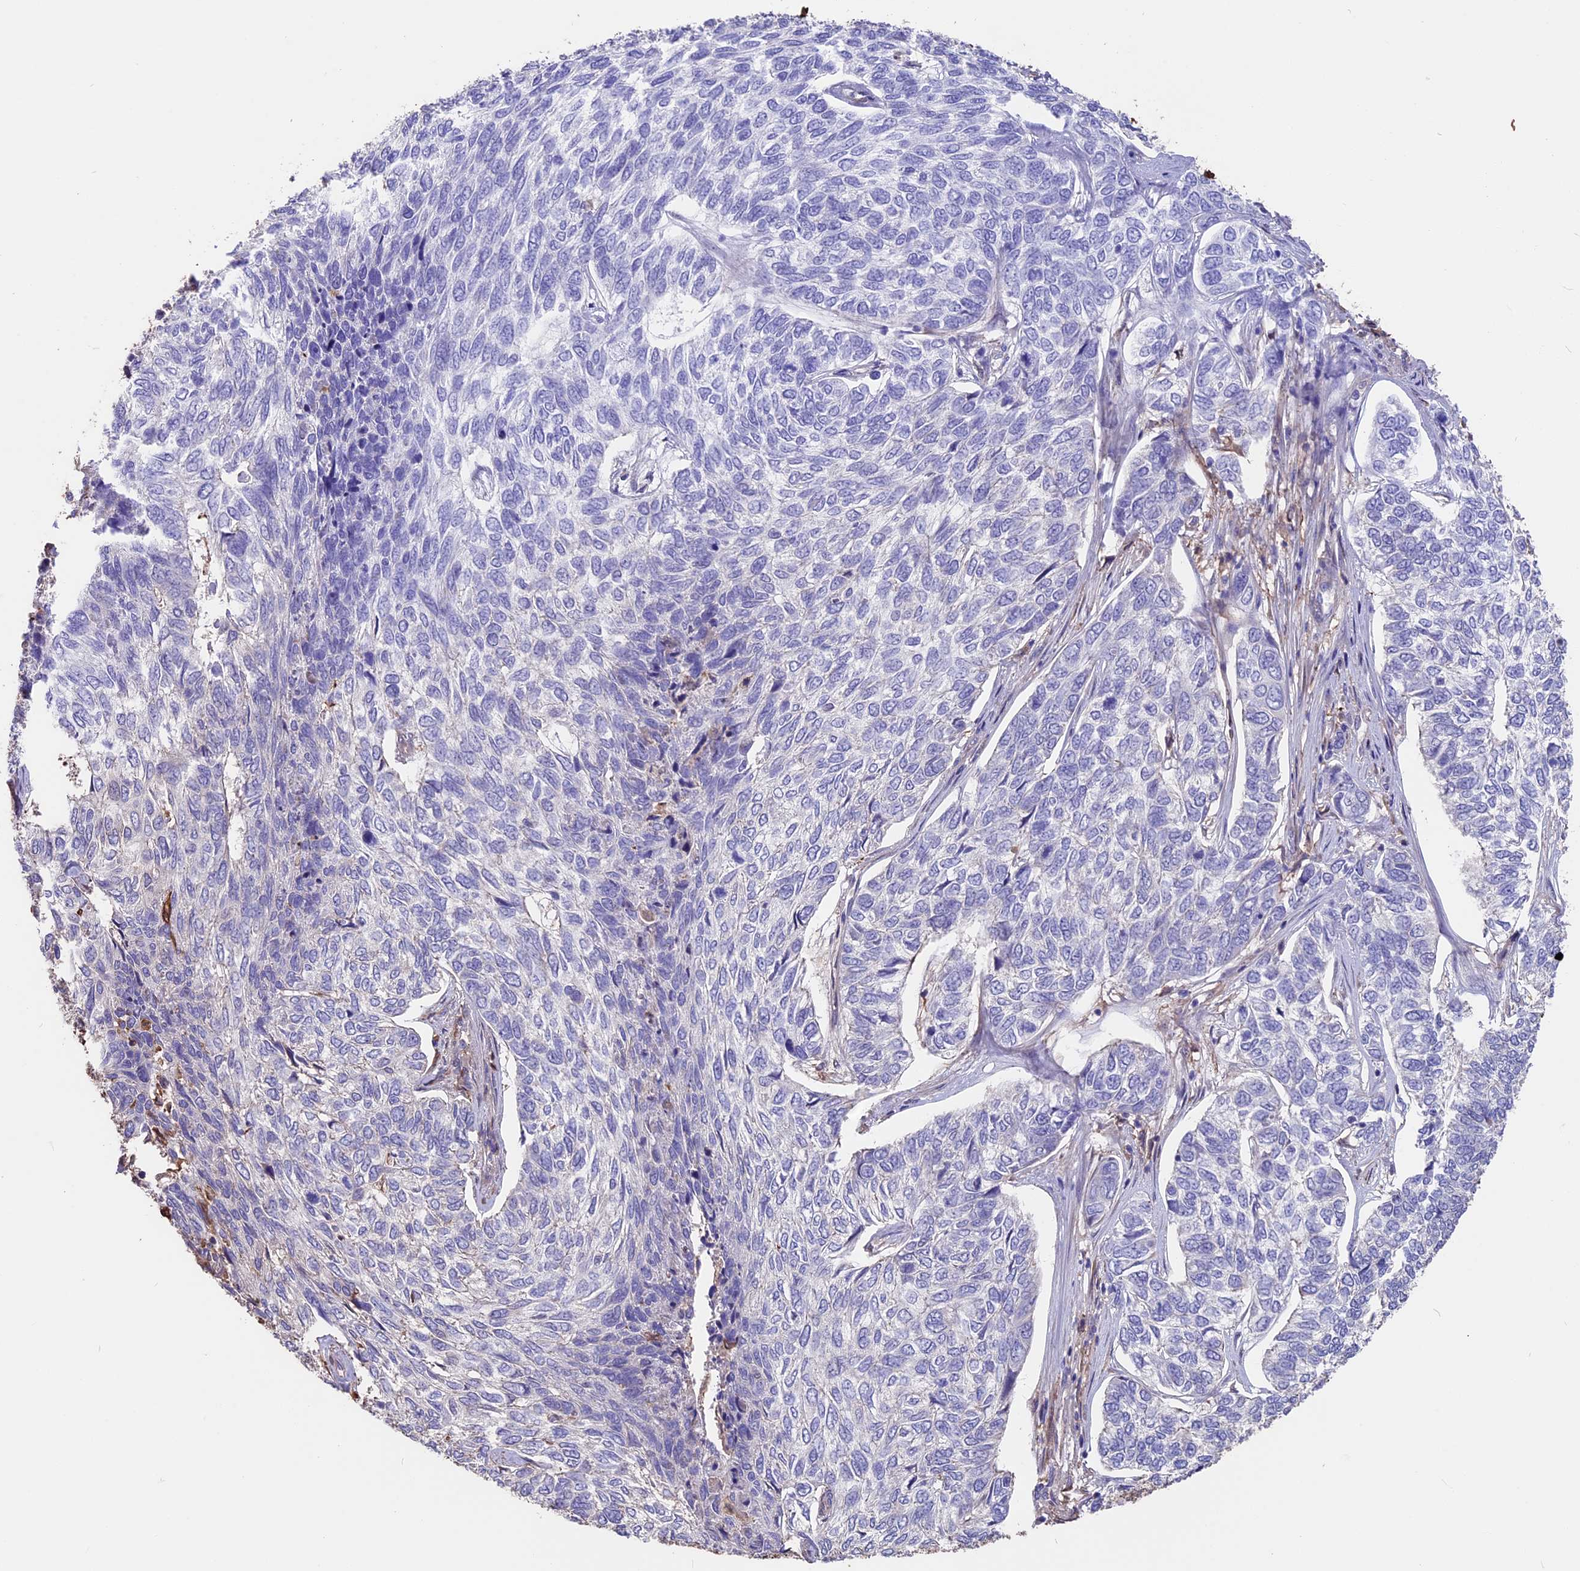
{"staining": {"intensity": "negative", "quantity": "none", "location": "none"}, "tissue": "skin cancer", "cell_type": "Tumor cells", "image_type": "cancer", "snomed": [{"axis": "morphology", "description": "Basal cell carcinoma"}, {"axis": "topography", "description": "Skin"}], "caption": "Immunohistochemistry (IHC) of skin cancer demonstrates no positivity in tumor cells. (Stains: DAB (3,3'-diaminobenzidine) immunohistochemistry (IHC) with hematoxylin counter stain, Microscopy: brightfield microscopy at high magnification).", "gene": "SEH1L", "patient": {"sex": "female", "age": 65}}